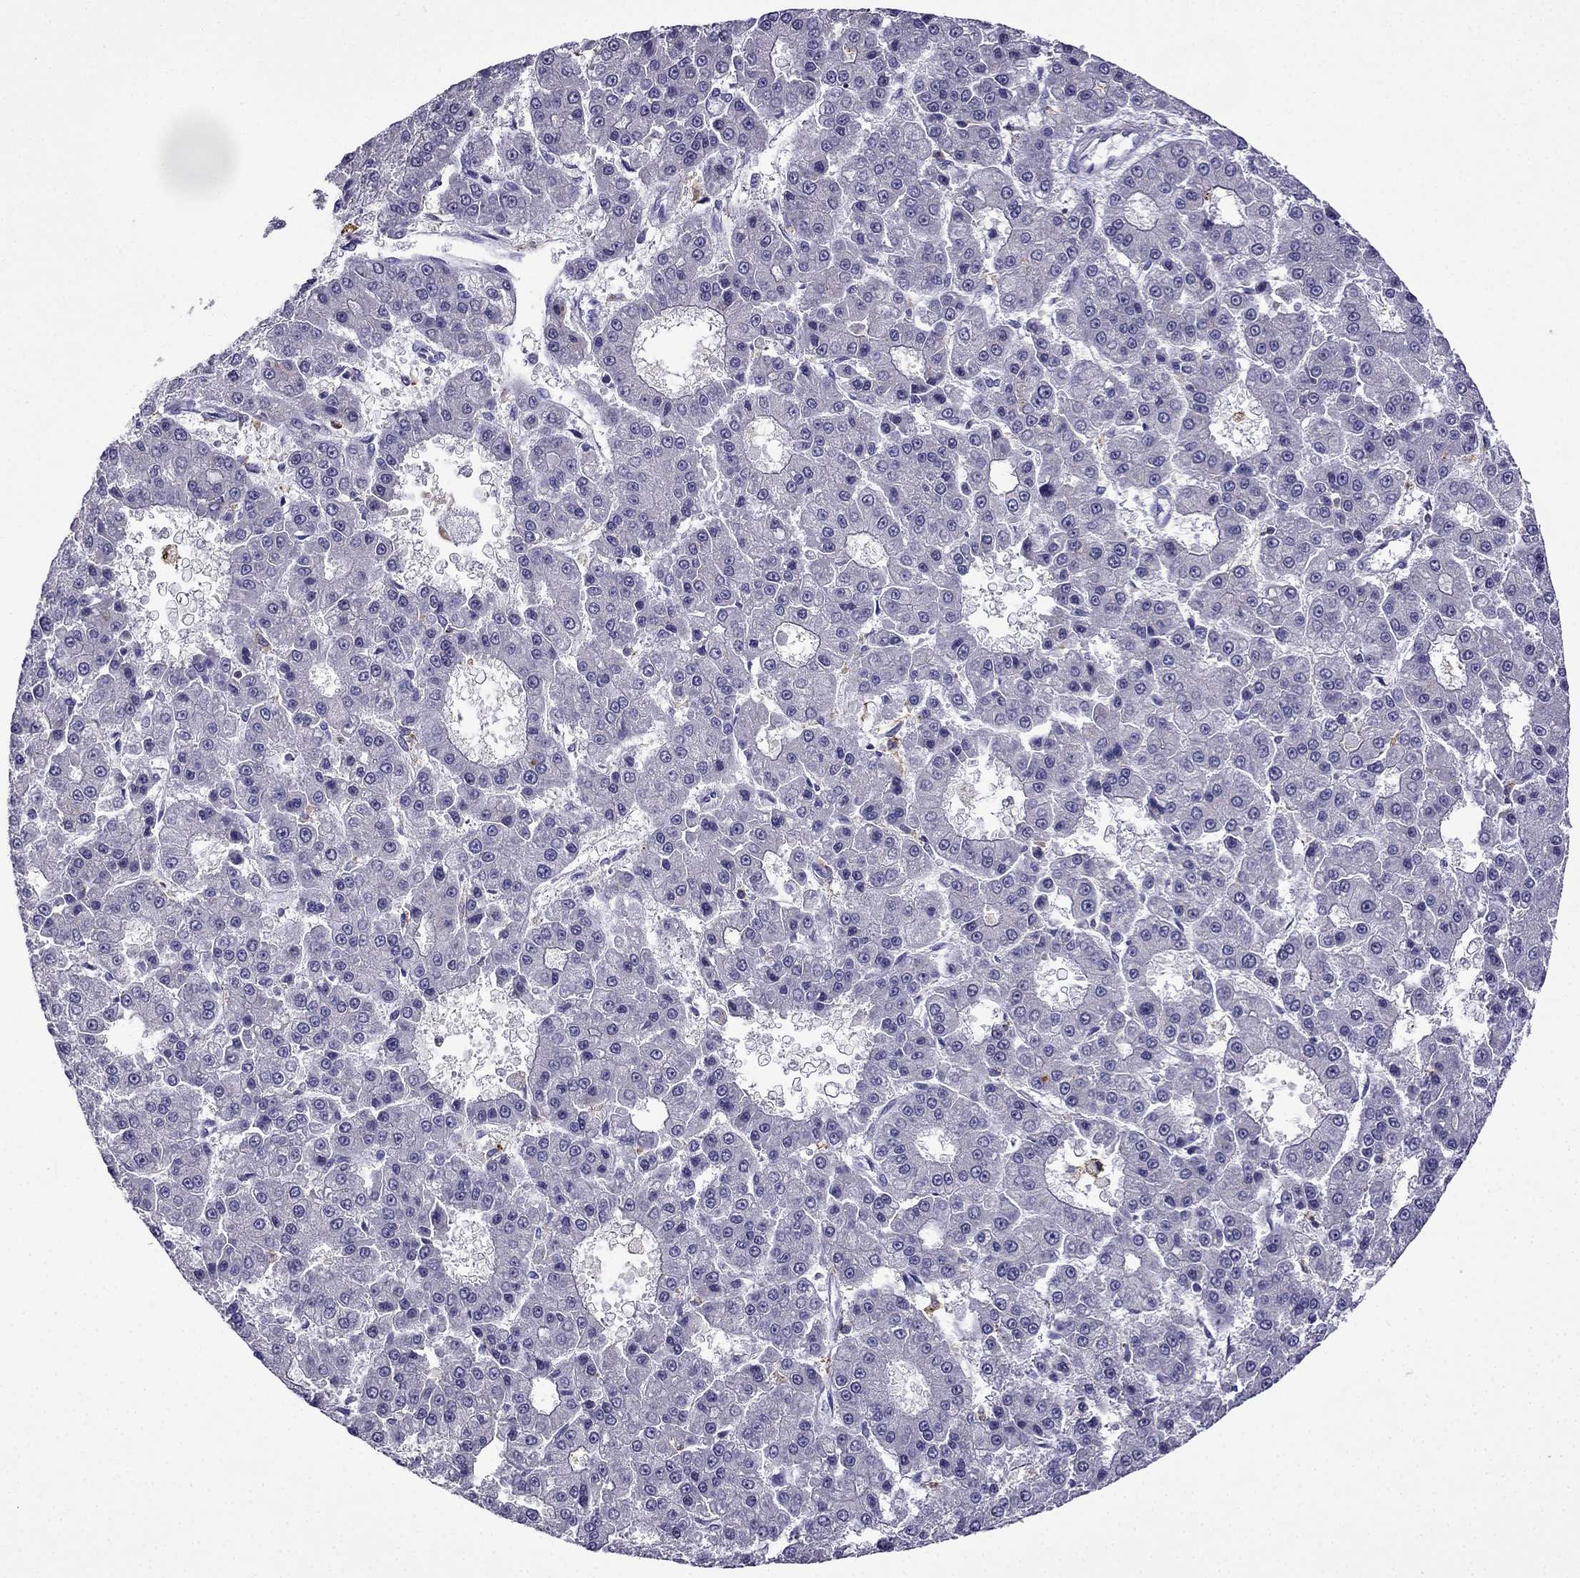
{"staining": {"intensity": "negative", "quantity": "none", "location": "none"}, "tissue": "liver cancer", "cell_type": "Tumor cells", "image_type": "cancer", "snomed": [{"axis": "morphology", "description": "Carcinoma, Hepatocellular, NOS"}, {"axis": "topography", "description": "Liver"}], "caption": "The photomicrograph demonstrates no significant positivity in tumor cells of liver hepatocellular carcinoma.", "gene": "TSSK4", "patient": {"sex": "male", "age": 70}}